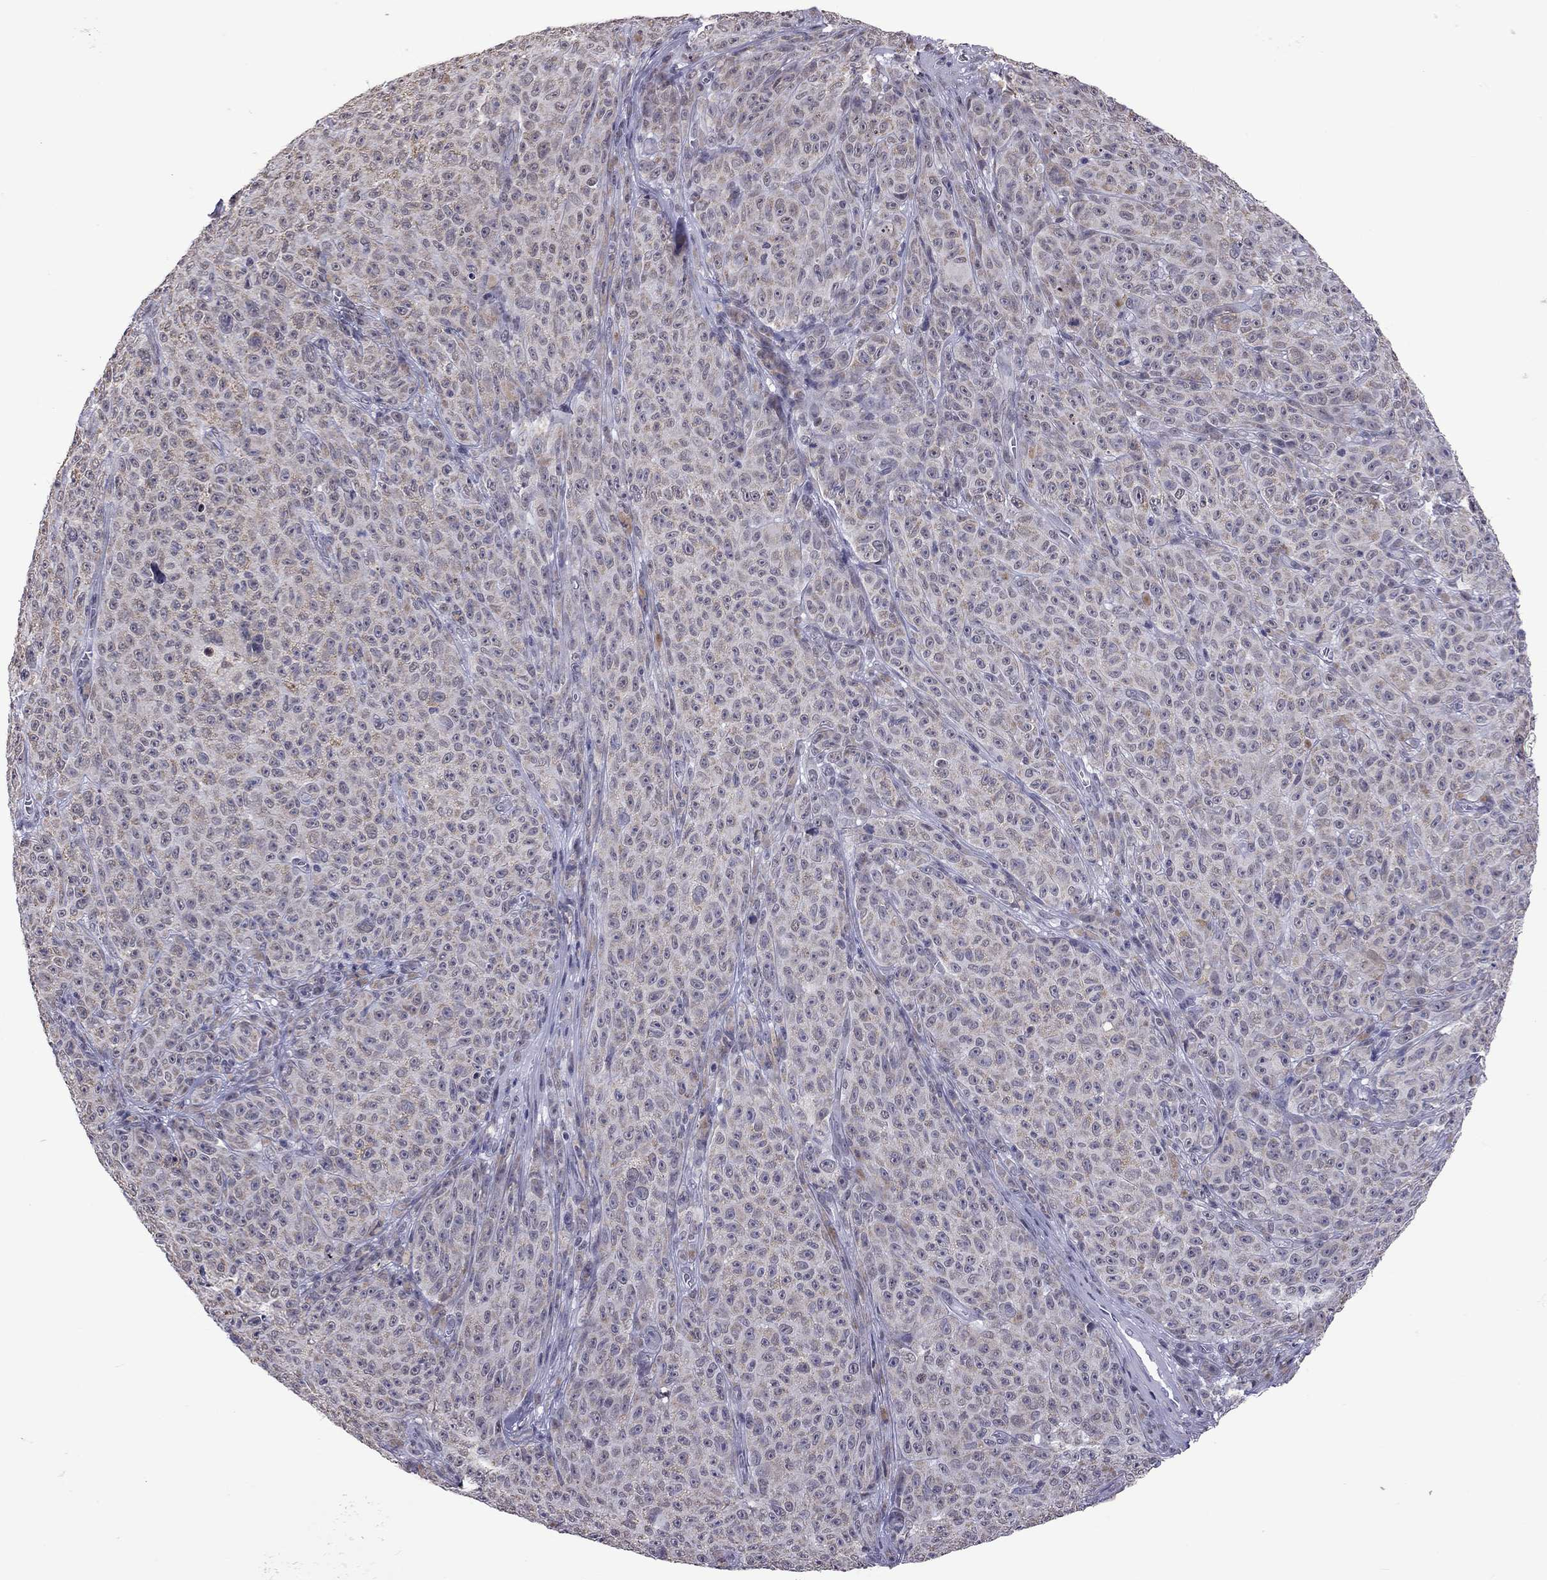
{"staining": {"intensity": "negative", "quantity": "none", "location": "none"}, "tissue": "melanoma", "cell_type": "Tumor cells", "image_type": "cancer", "snomed": [{"axis": "morphology", "description": "Malignant melanoma, NOS"}, {"axis": "topography", "description": "Skin"}], "caption": "This is an immunohistochemistry micrograph of melanoma. There is no staining in tumor cells.", "gene": "PPP1R3A", "patient": {"sex": "female", "age": 82}}